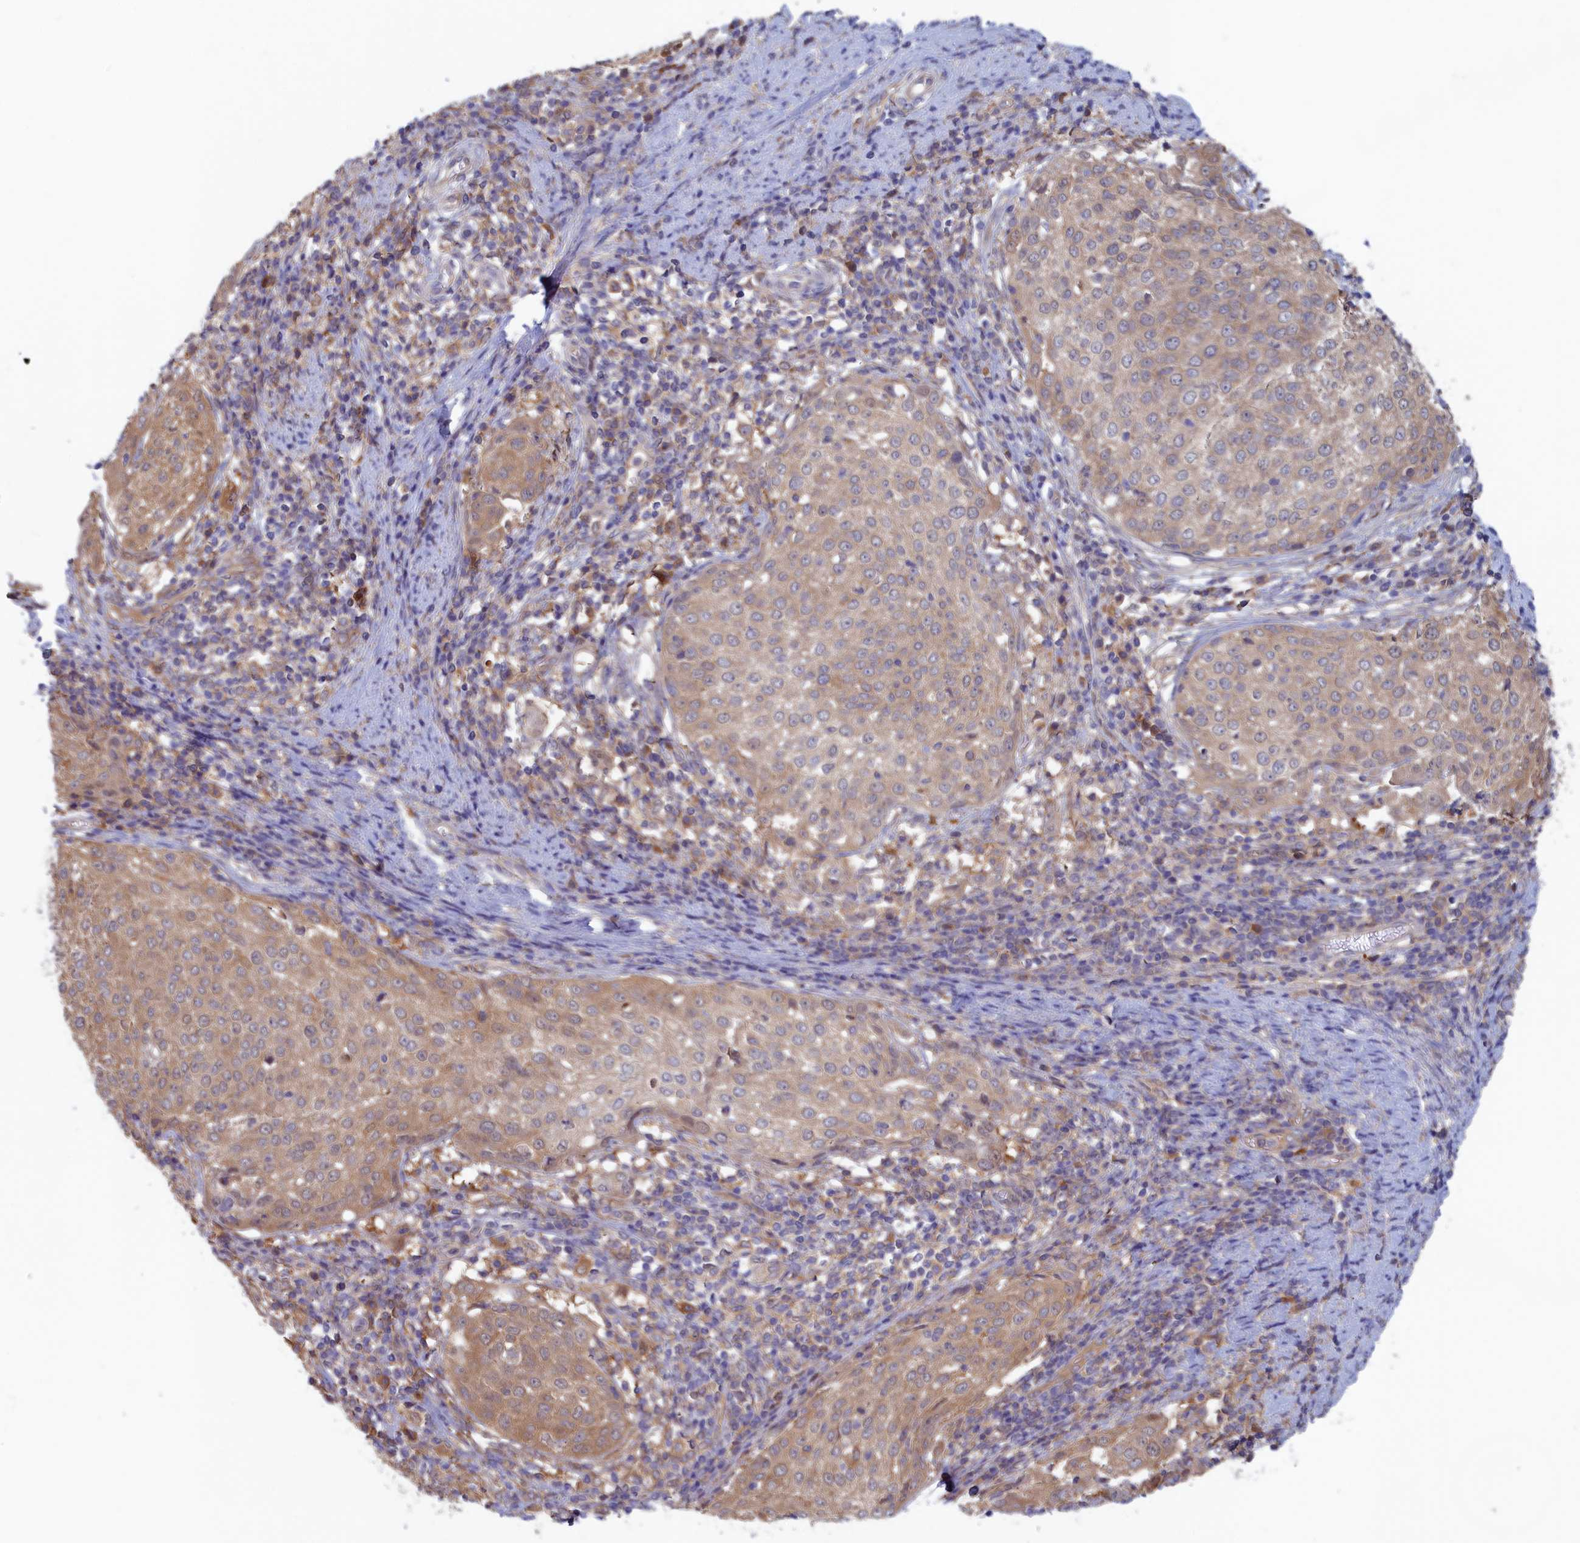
{"staining": {"intensity": "moderate", "quantity": ">75%", "location": "cytoplasmic/membranous"}, "tissue": "cervical cancer", "cell_type": "Tumor cells", "image_type": "cancer", "snomed": [{"axis": "morphology", "description": "Squamous cell carcinoma, NOS"}, {"axis": "topography", "description": "Cervix"}], "caption": "Cervical cancer stained with immunohistochemistry (IHC) shows moderate cytoplasmic/membranous positivity in about >75% of tumor cells. The staining was performed using DAB (3,3'-diaminobenzidine), with brown indicating positive protein expression. Nuclei are stained blue with hematoxylin.", "gene": "SYNDIG1L", "patient": {"sex": "female", "age": 57}}